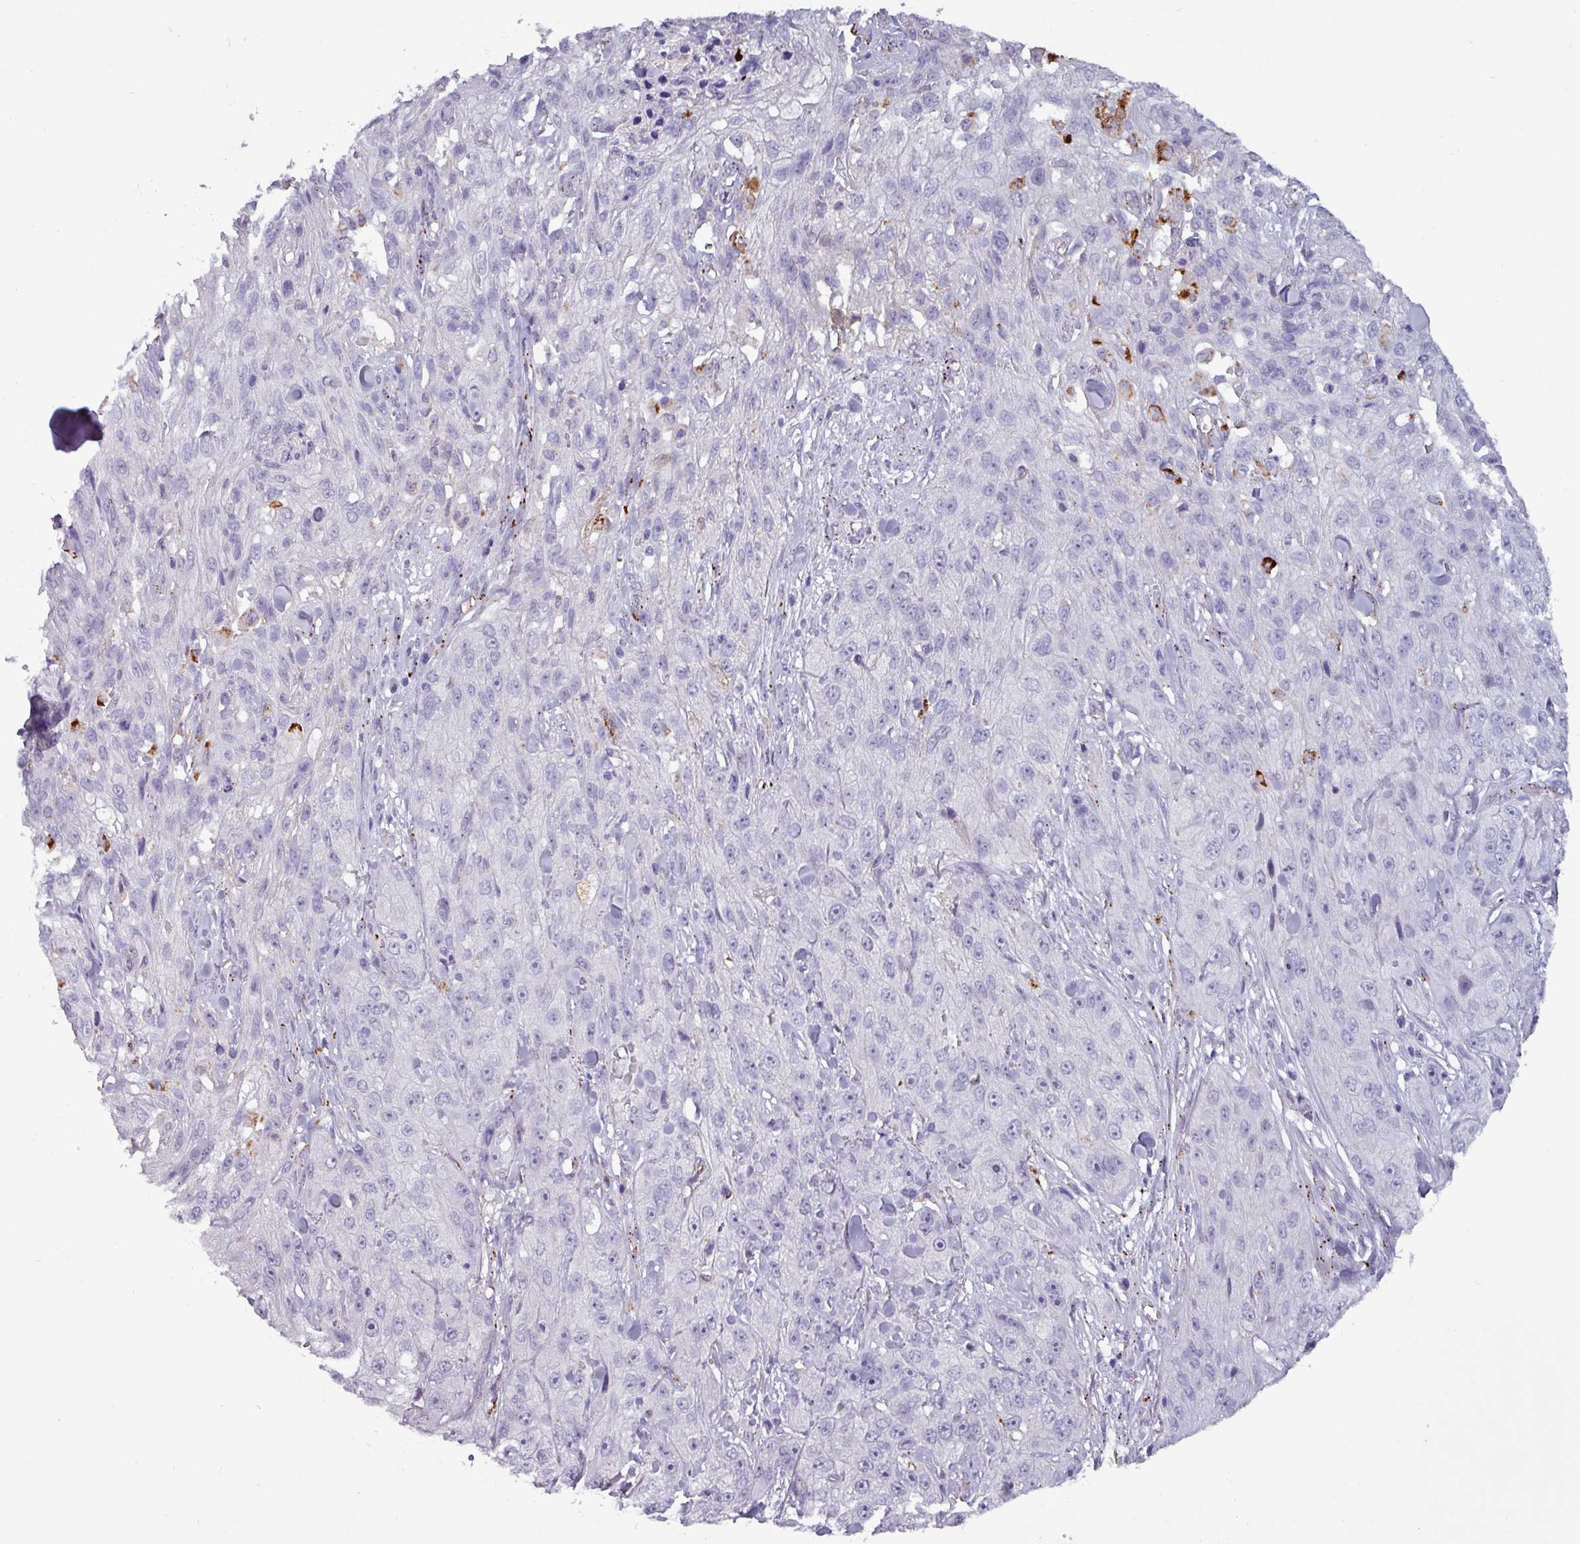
{"staining": {"intensity": "negative", "quantity": "none", "location": "none"}, "tissue": "skin cancer", "cell_type": "Tumor cells", "image_type": "cancer", "snomed": [{"axis": "morphology", "description": "Squamous cell carcinoma, NOS"}, {"axis": "topography", "description": "Skin"}, {"axis": "topography", "description": "Vulva"}], "caption": "Immunohistochemistry (IHC) image of neoplastic tissue: squamous cell carcinoma (skin) stained with DAB displays no significant protein expression in tumor cells. (Brightfield microscopy of DAB (3,3'-diaminobenzidine) immunohistochemistry at high magnification).", "gene": "PLIN2", "patient": {"sex": "female", "age": 86}}